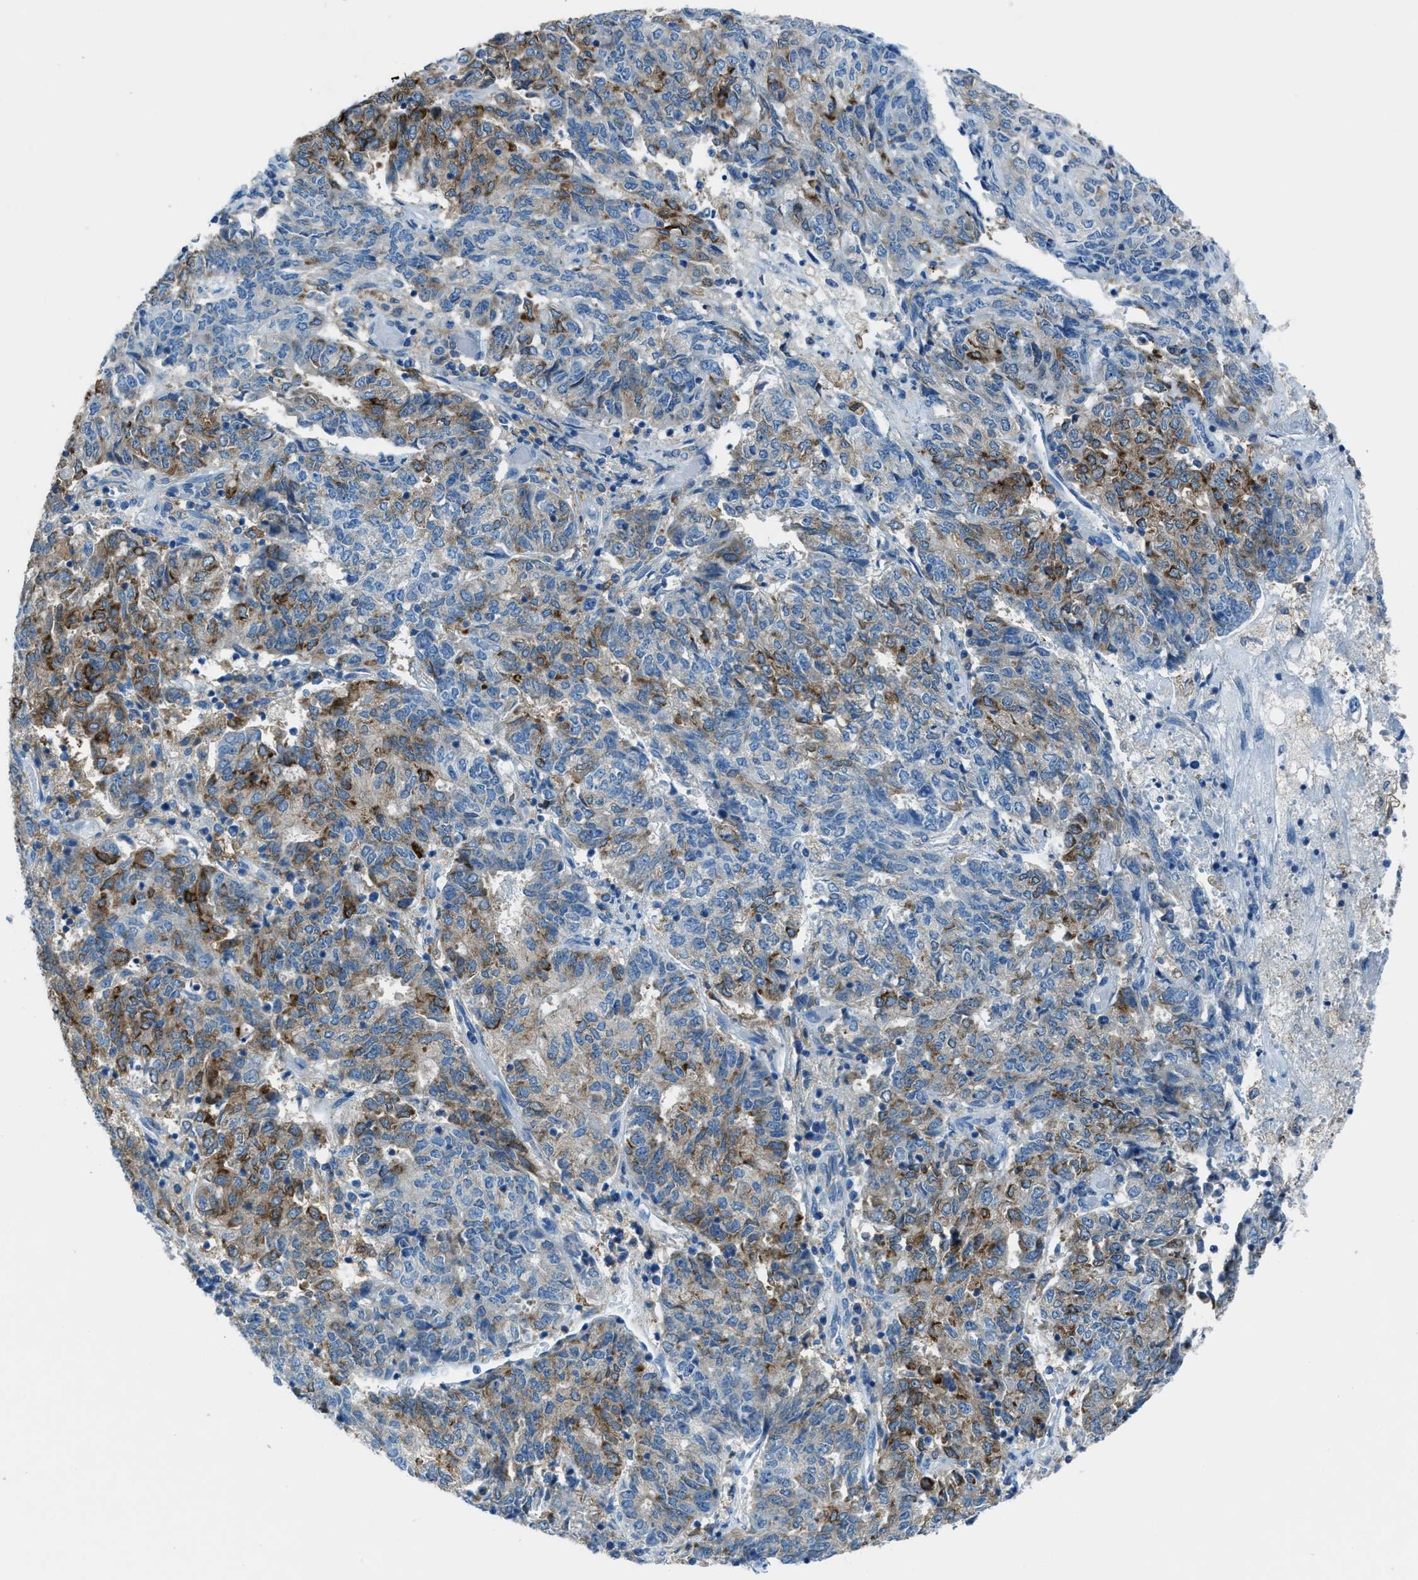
{"staining": {"intensity": "moderate", "quantity": "25%-75%", "location": "cytoplasmic/membranous"}, "tissue": "endometrial cancer", "cell_type": "Tumor cells", "image_type": "cancer", "snomed": [{"axis": "morphology", "description": "Adenocarcinoma, NOS"}, {"axis": "topography", "description": "Endometrium"}], "caption": "Endometrial cancer (adenocarcinoma) stained for a protein (brown) exhibits moderate cytoplasmic/membranous positive expression in about 25%-75% of tumor cells.", "gene": "MATCAP2", "patient": {"sex": "female", "age": 80}}